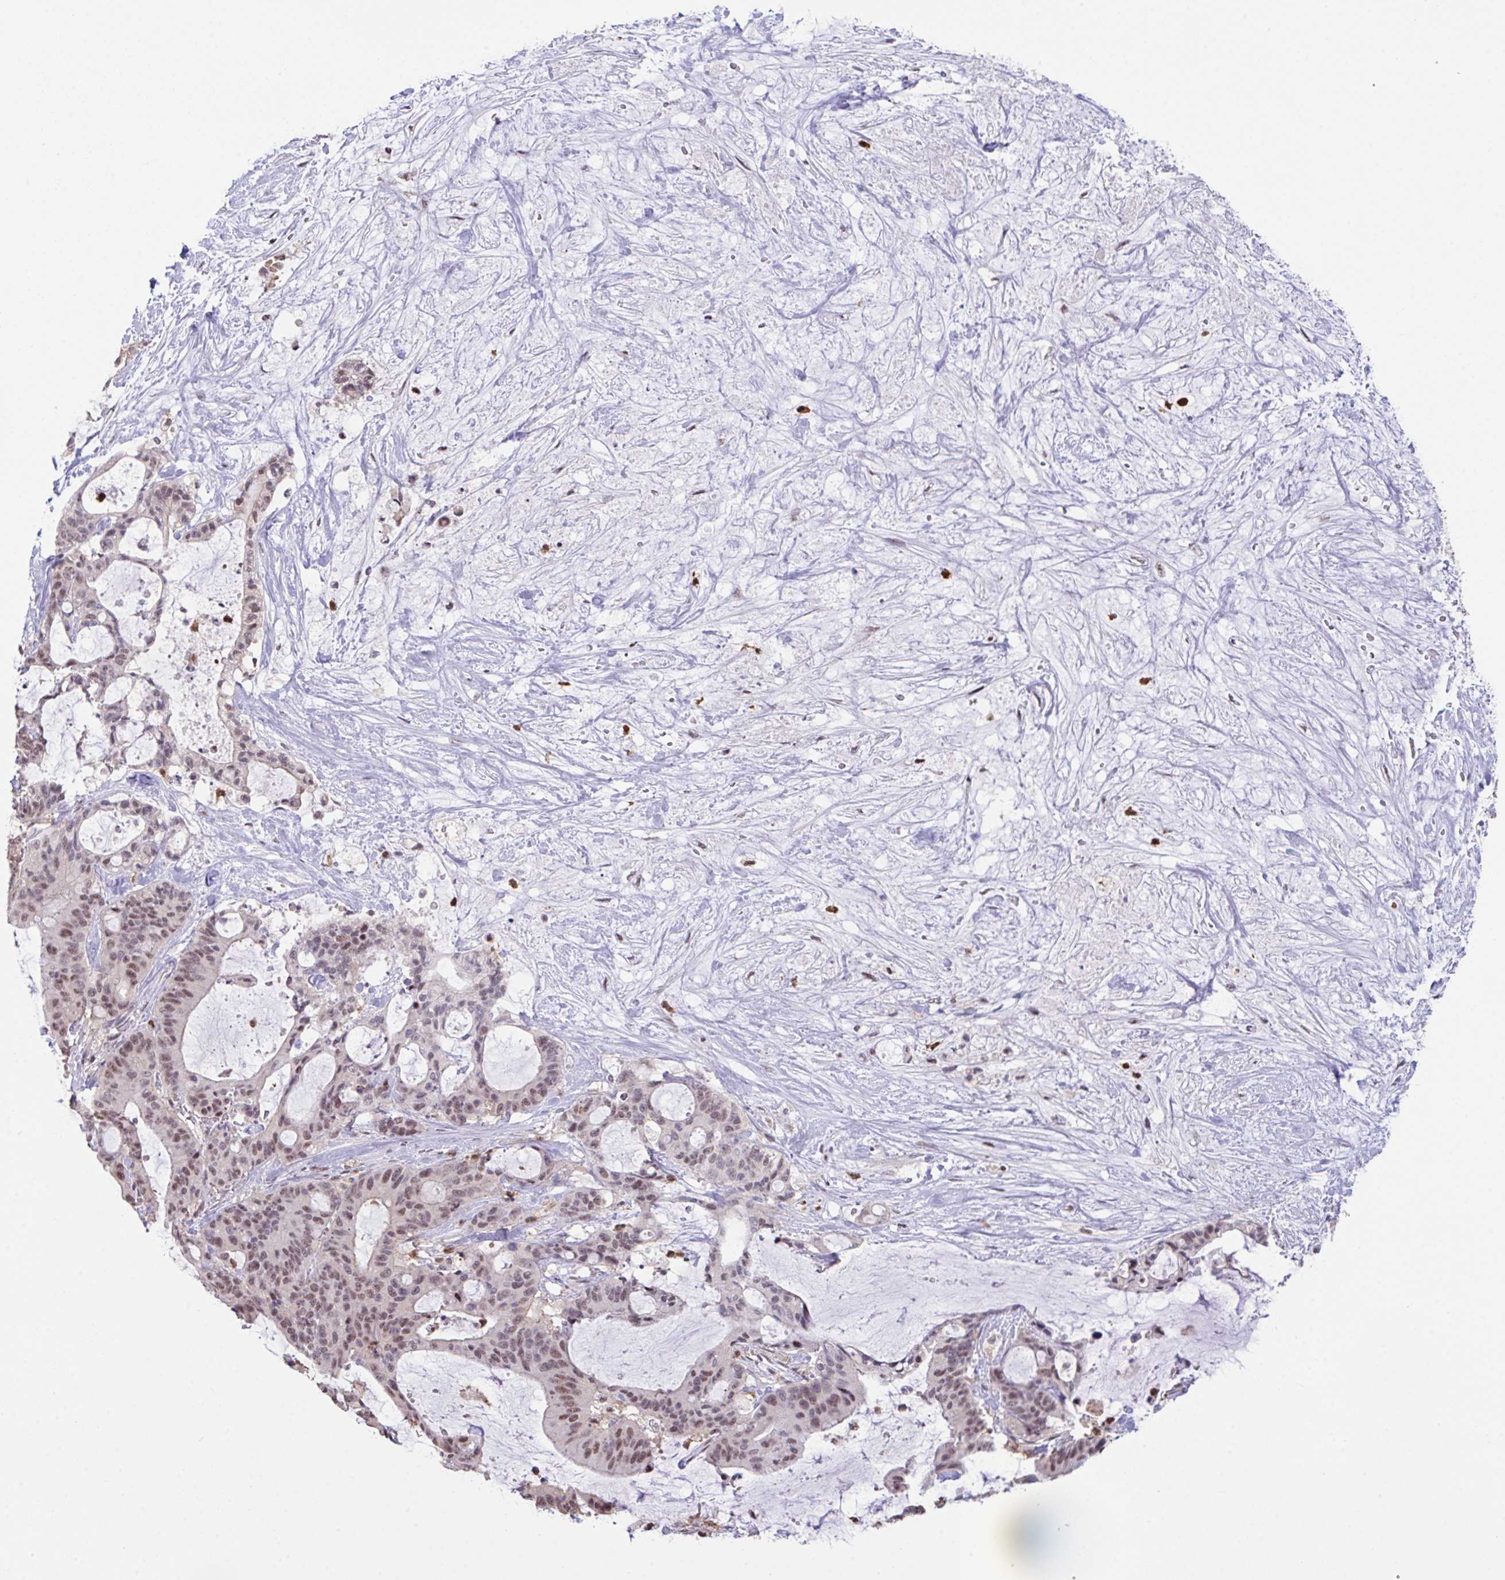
{"staining": {"intensity": "moderate", "quantity": ">75%", "location": "nuclear"}, "tissue": "liver cancer", "cell_type": "Tumor cells", "image_type": "cancer", "snomed": [{"axis": "morphology", "description": "Normal tissue, NOS"}, {"axis": "morphology", "description": "Cholangiocarcinoma"}, {"axis": "topography", "description": "Liver"}, {"axis": "topography", "description": "Peripheral nerve tissue"}], "caption": "The micrograph reveals staining of cholangiocarcinoma (liver), revealing moderate nuclear protein positivity (brown color) within tumor cells. (IHC, brightfield microscopy, high magnification).", "gene": "OR6K3", "patient": {"sex": "female", "age": 73}}